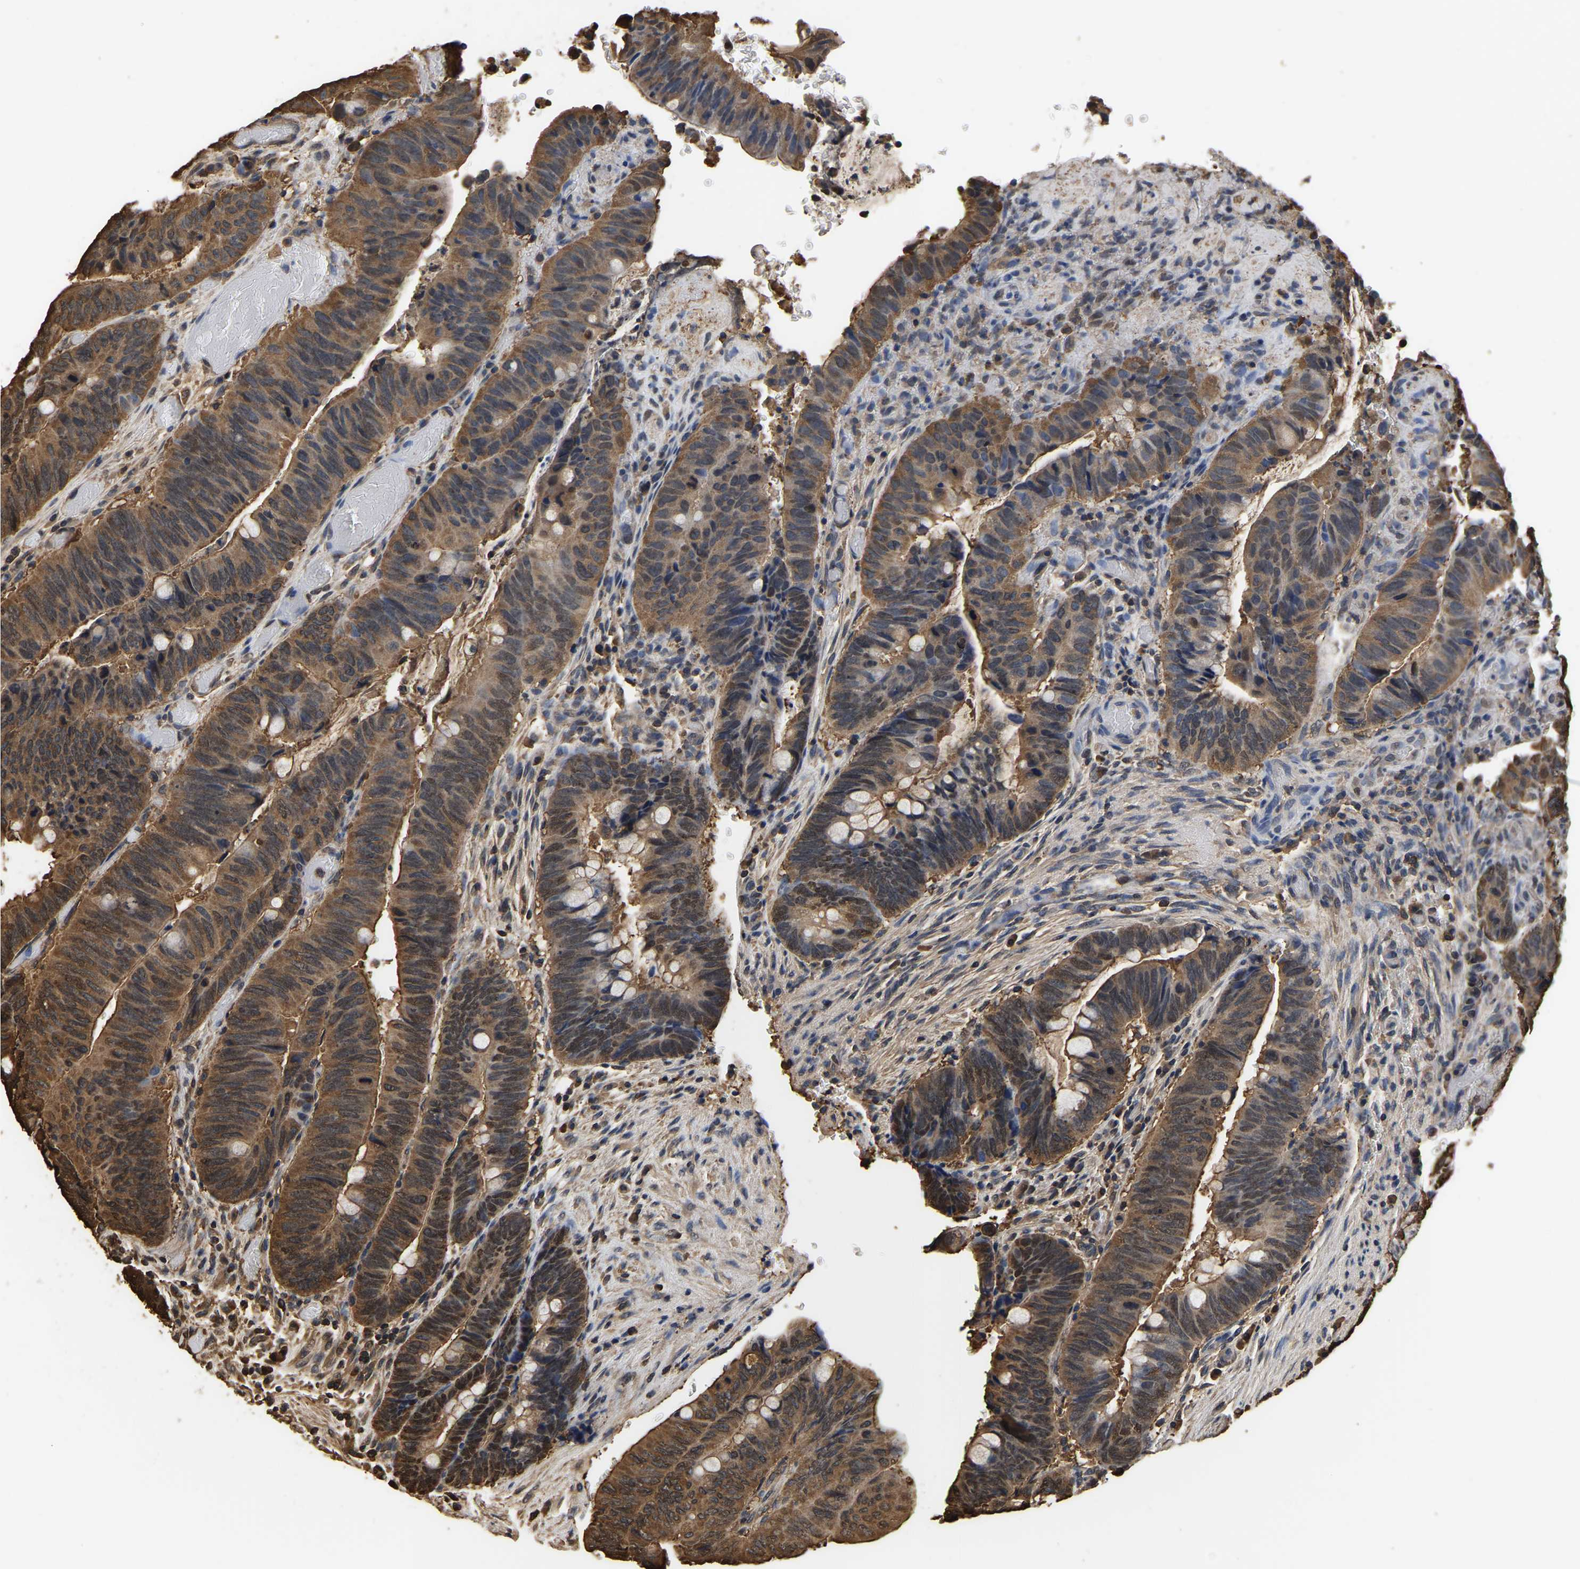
{"staining": {"intensity": "moderate", "quantity": ">75%", "location": "cytoplasmic/membranous"}, "tissue": "colorectal cancer", "cell_type": "Tumor cells", "image_type": "cancer", "snomed": [{"axis": "morphology", "description": "Normal tissue, NOS"}, {"axis": "morphology", "description": "Adenocarcinoma, NOS"}, {"axis": "topography", "description": "Rectum"}], "caption": "Colorectal adenocarcinoma stained for a protein reveals moderate cytoplasmic/membranous positivity in tumor cells.", "gene": "LDHB", "patient": {"sex": "male", "age": 92}}